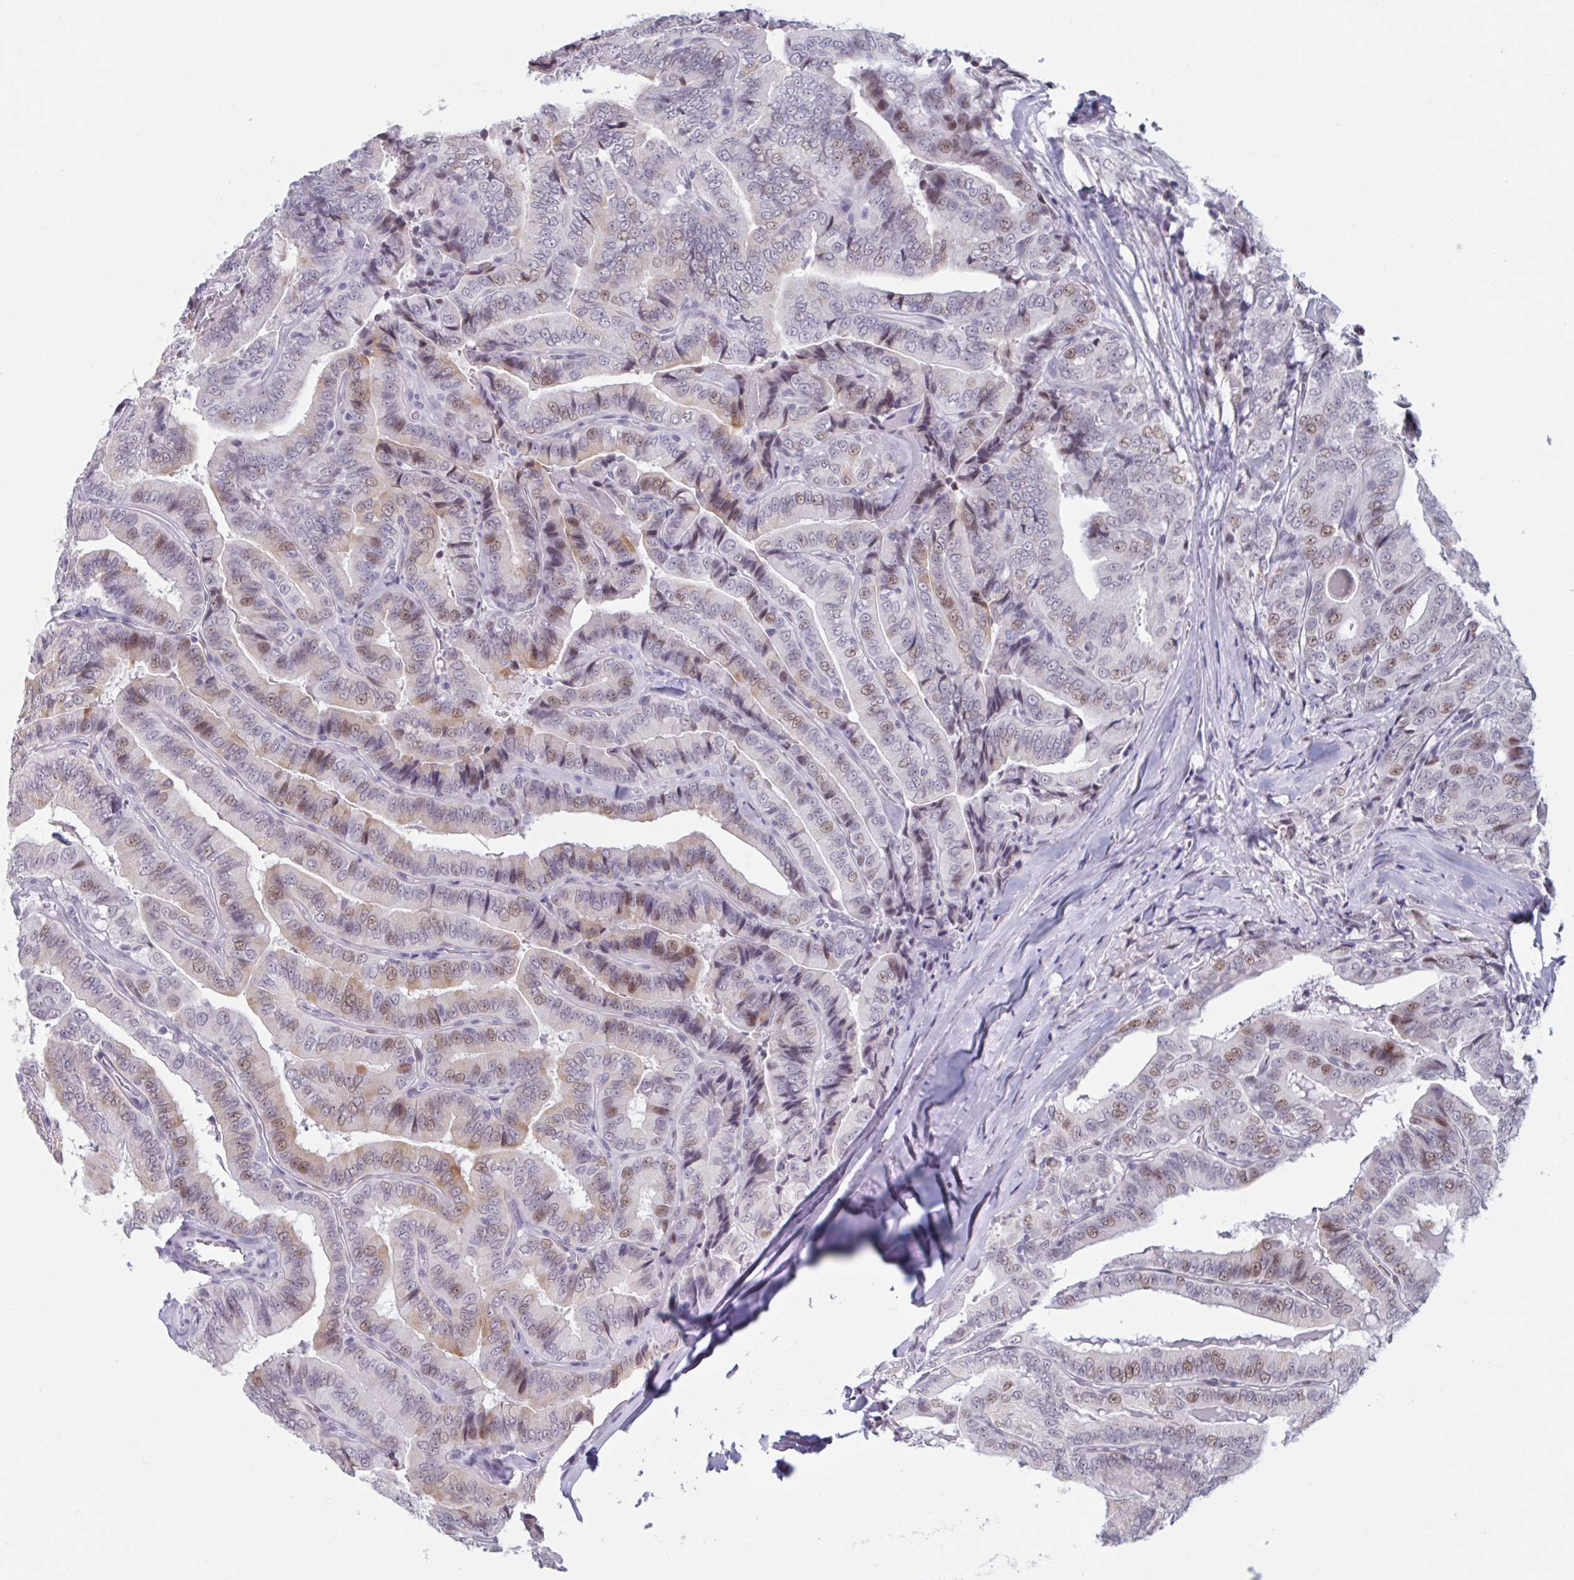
{"staining": {"intensity": "moderate", "quantity": "<25%", "location": "cytoplasmic/membranous,nuclear"}, "tissue": "thyroid cancer", "cell_type": "Tumor cells", "image_type": "cancer", "snomed": [{"axis": "morphology", "description": "Papillary adenocarcinoma, NOS"}, {"axis": "topography", "description": "Thyroid gland"}], "caption": "Immunohistochemistry of thyroid cancer (papillary adenocarcinoma) shows low levels of moderate cytoplasmic/membranous and nuclear expression in about <25% of tumor cells.", "gene": "HSD17B6", "patient": {"sex": "male", "age": 61}}